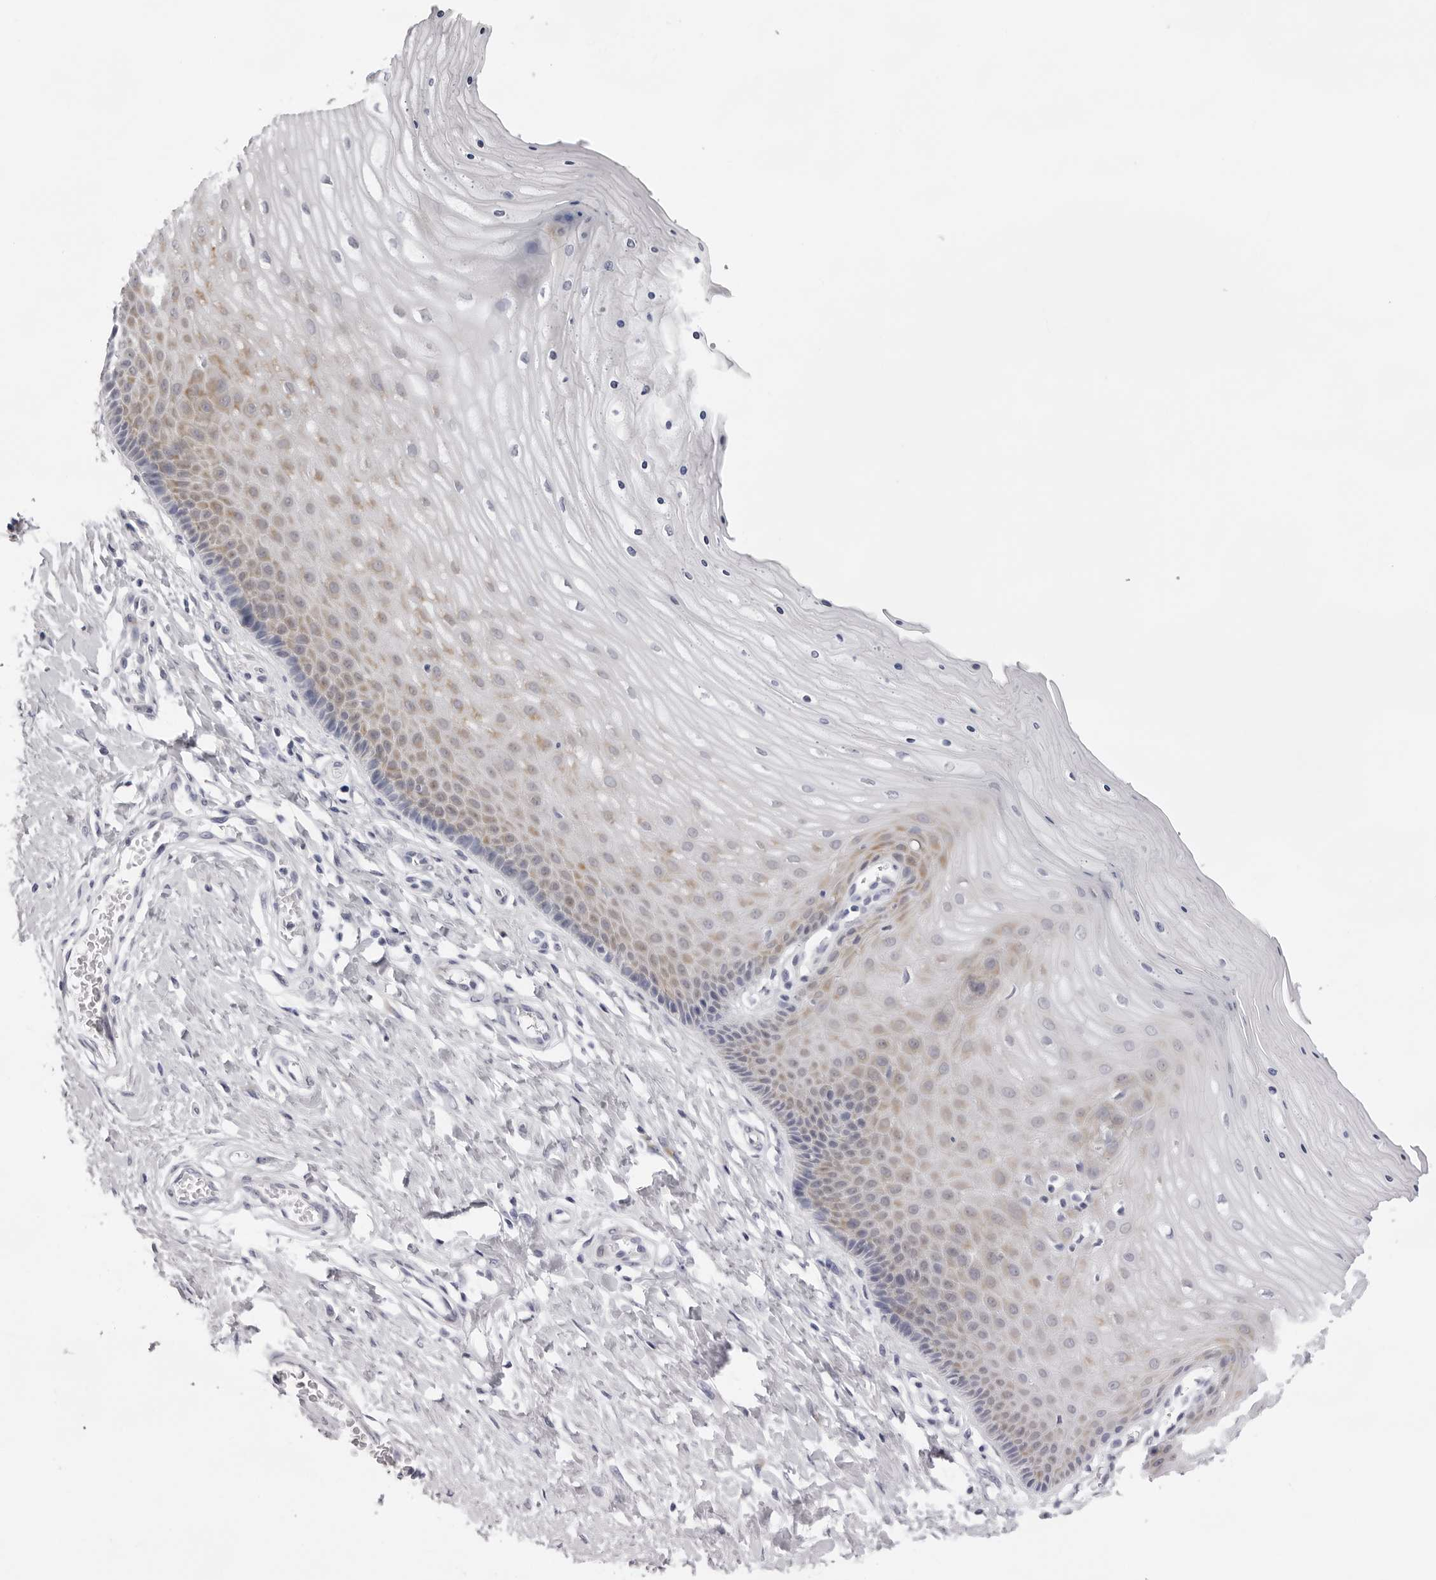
{"staining": {"intensity": "negative", "quantity": "none", "location": "none"}, "tissue": "cervix", "cell_type": "Glandular cells", "image_type": "normal", "snomed": [{"axis": "morphology", "description": "Normal tissue, NOS"}, {"axis": "topography", "description": "Cervix"}], "caption": "DAB (3,3'-diaminobenzidine) immunohistochemical staining of normal cervix displays no significant positivity in glandular cells.", "gene": "SMIM2", "patient": {"sex": "female", "age": 55}}